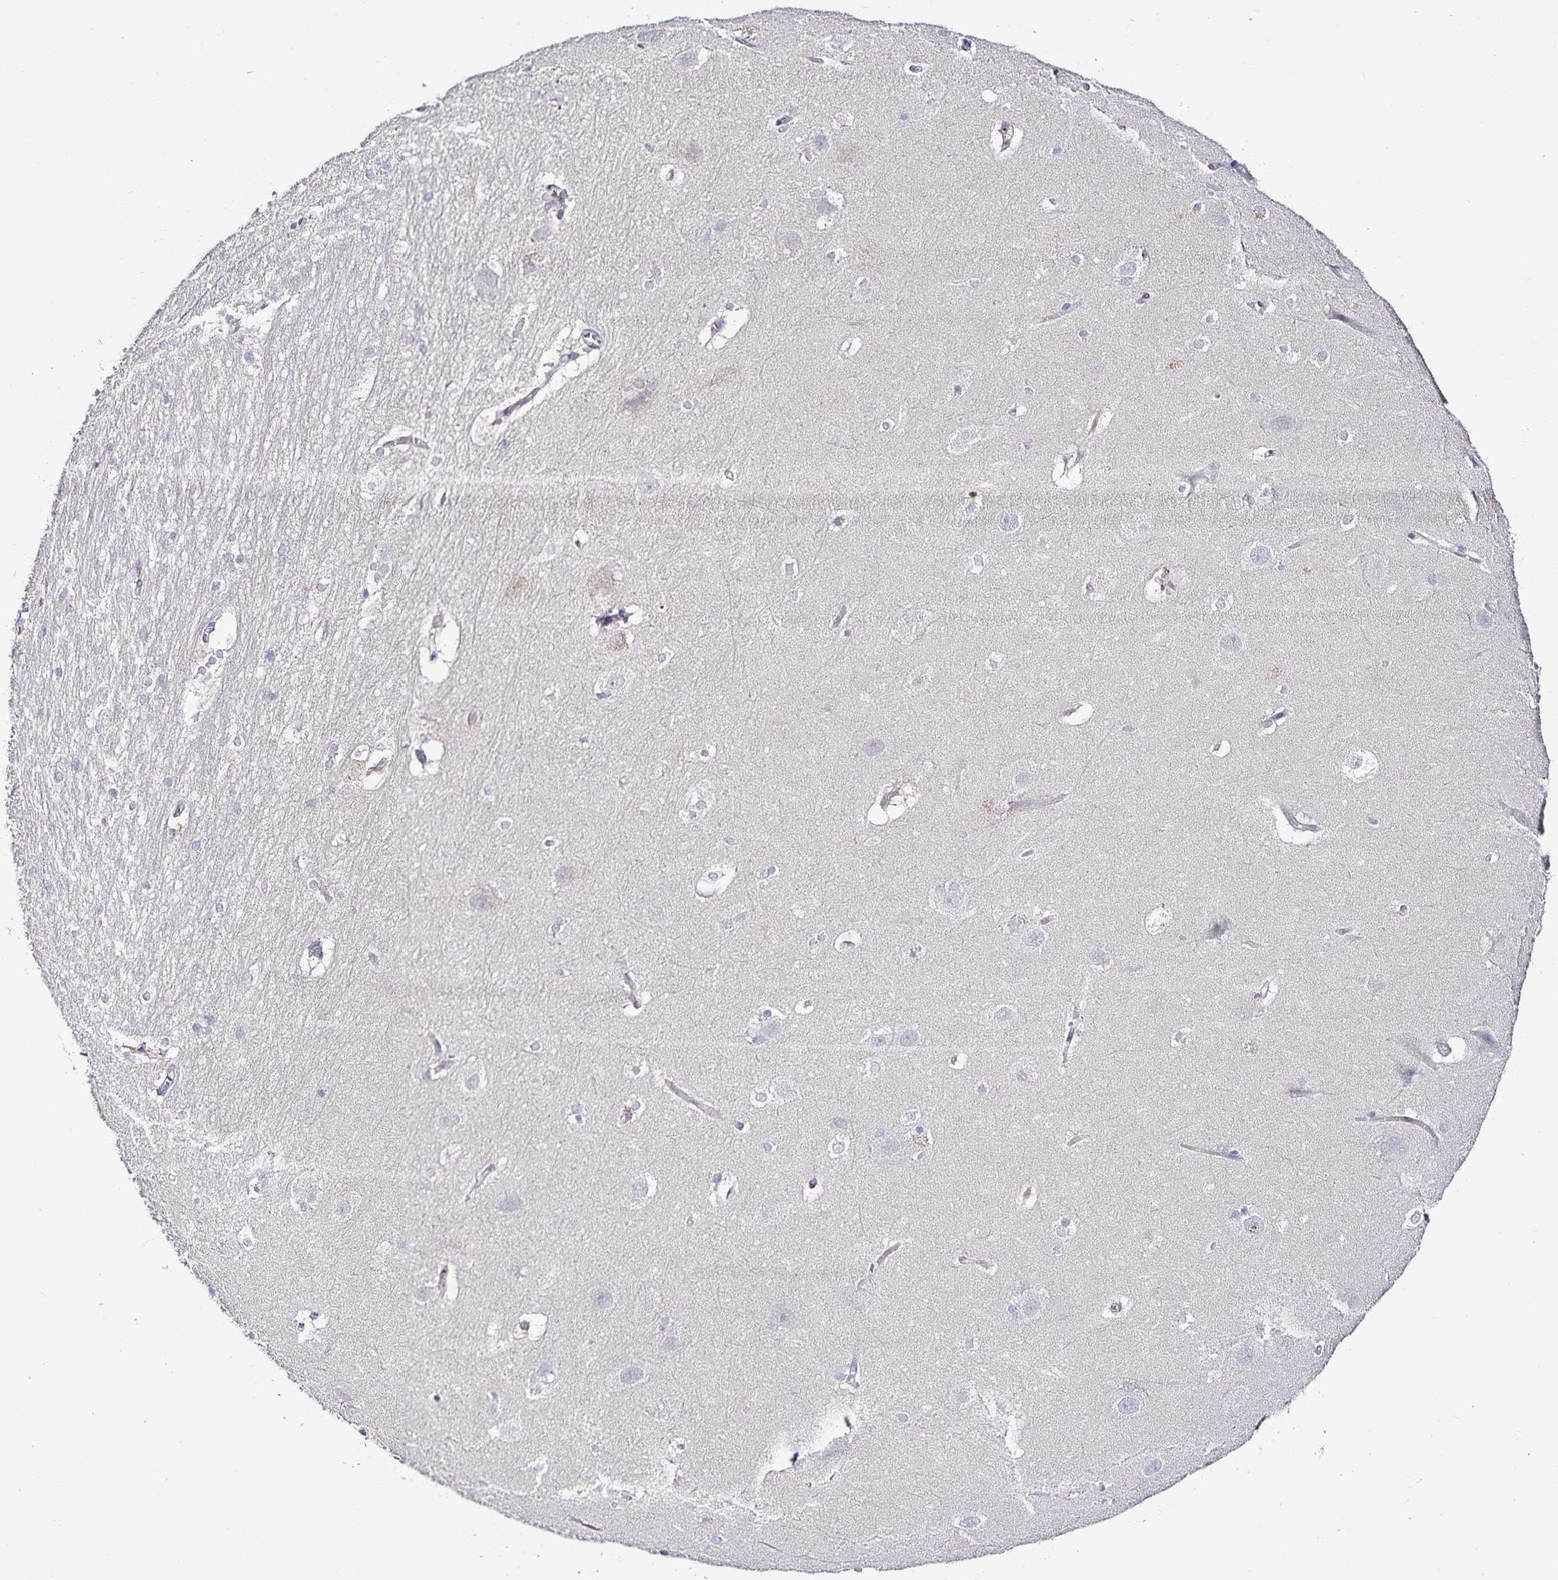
{"staining": {"intensity": "negative", "quantity": "none", "location": "none"}, "tissue": "hippocampus", "cell_type": "Glial cells", "image_type": "normal", "snomed": [{"axis": "morphology", "description": "Normal tissue, NOS"}, {"axis": "topography", "description": "Cerebral cortex"}, {"axis": "topography", "description": "Hippocampus"}], "caption": "Glial cells show no significant staining in normal hippocampus.", "gene": "ACSL5", "patient": {"sex": "female", "age": 19}}